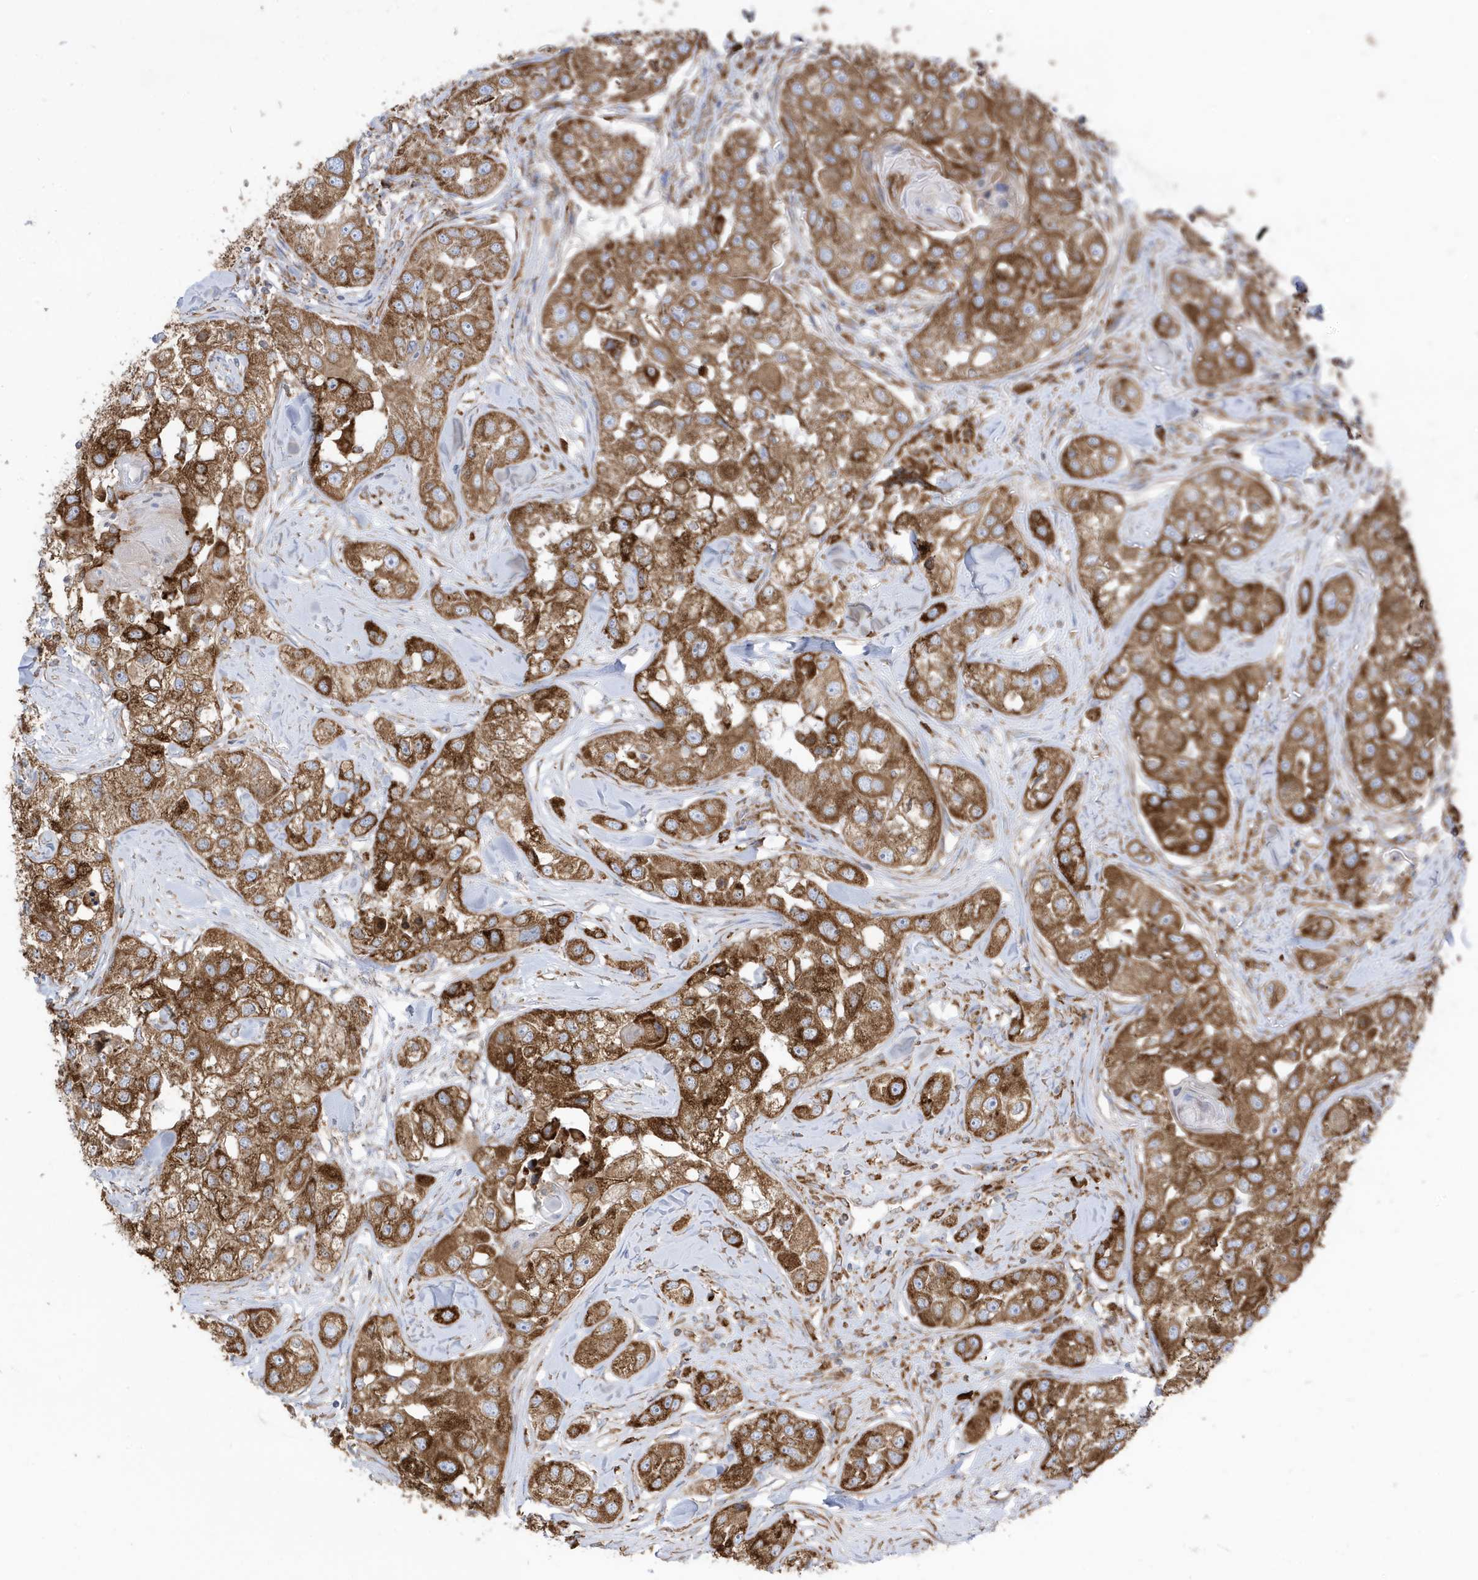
{"staining": {"intensity": "strong", "quantity": ">75%", "location": "cytoplasmic/membranous"}, "tissue": "head and neck cancer", "cell_type": "Tumor cells", "image_type": "cancer", "snomed": [{"axis": "morphology", "description": "Normal tissue, NOS"}, {"axis": "morphology", "description": "Squamous cell carcinoma, NOS"}, {"axis": "topography", "description": "Skeletal muscle"}, {"axis": "topography", "description": "Head-Neck"}], "caption": "High-magnification brightfield microscopy of squamous cell carcinoma (head and neck) stained with DAB (brown) and counterstained with hematoxylin (blue). tumor cells exhibit strong cytoplasmic/membranous staining is seen in approximately>75% of cells.", "gene": "PDIA6", "patient": {"sex": "male", "age": 51}}